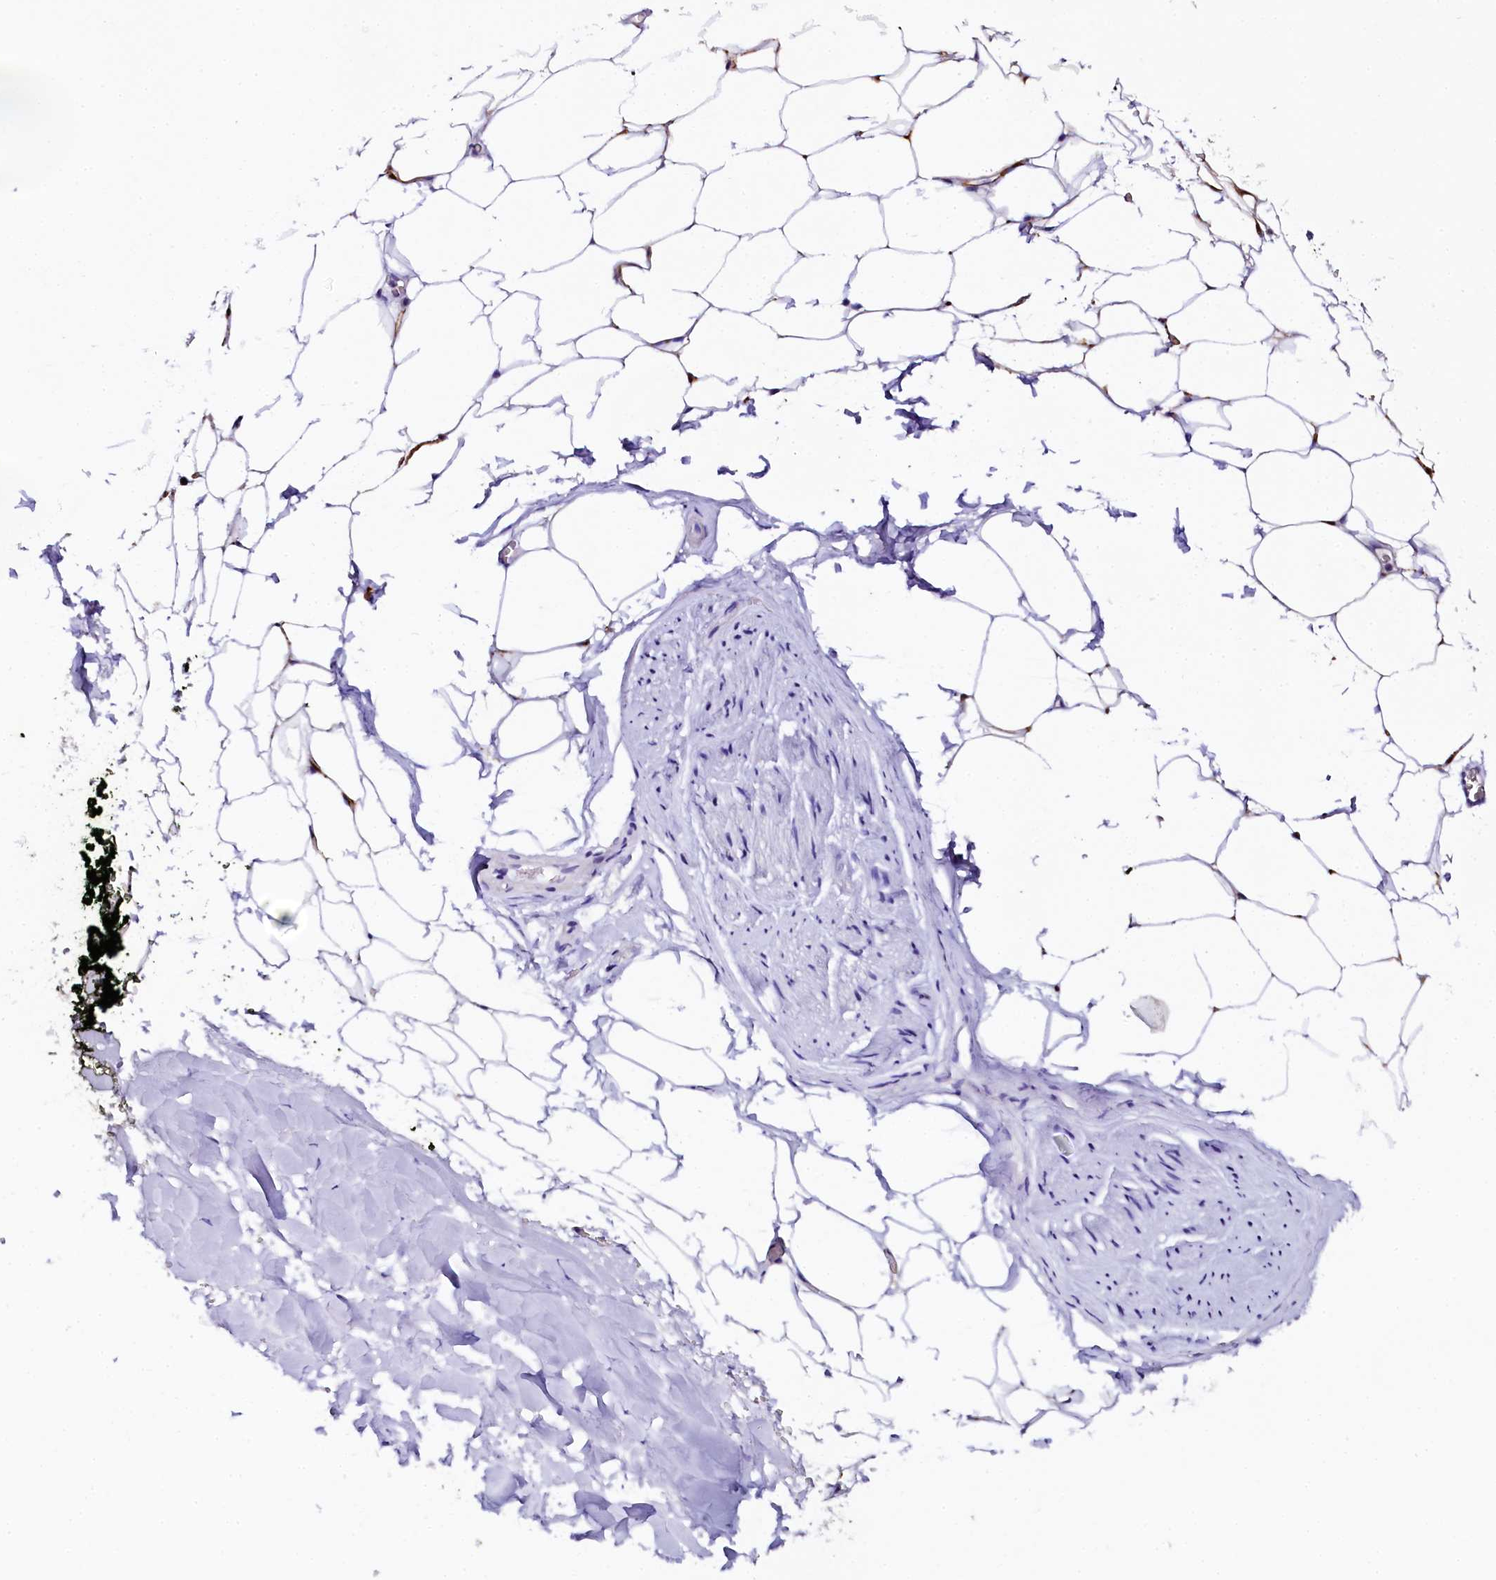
{"staining": {"intensity": "negative", "quantity": "none", "location": "none"}, "tissue": "adipose tissue", "cell_type": "Adipocytes", "image_type": "normal", "snomed": [{"axis": "morphology", "description": "Normal tissue, NOS"}, {"axis": "morphology", "description": "Adenocarcinoma, Low grade"}, {"axis": "topography", "description": "Prostate"}, {"axis": "topography", "description": "Peripheral nerve tissue"}], "caption": "The micrograph shows no significant staining in adipocytes of adipose tissue.", "gene": "NAA16", "patient": {"sex": "male", "age": 63}}